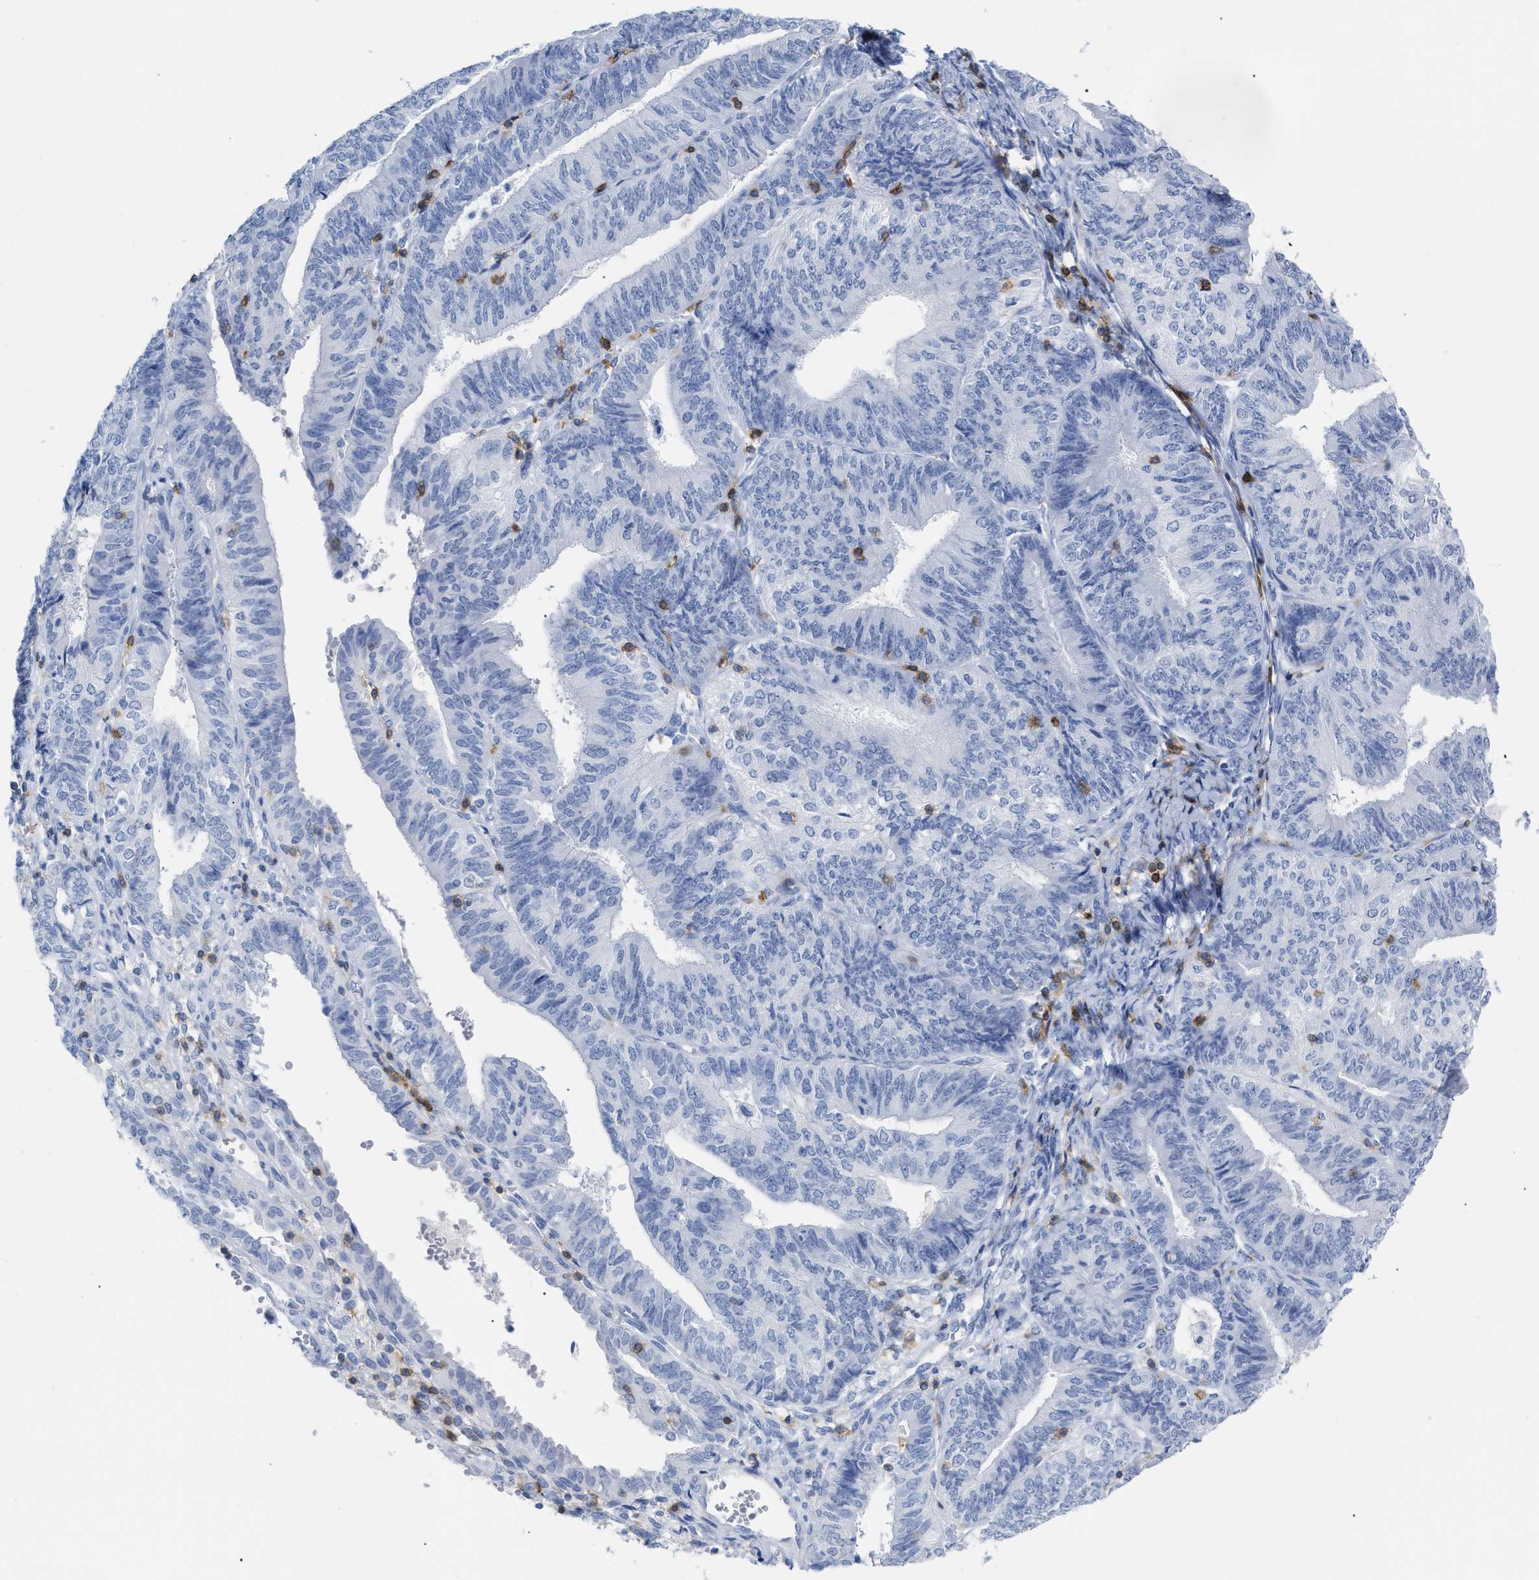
{"staining": {"intensity": "negative", "quantity": "none", "location": "none"}, "tissue": "endometrial cancer", "cell_type": "Tumor cells", "image_type": "cancer", "snomed": [{"axis": "morphology", "description": "Adenocarcinoma, NOS"}, {"axis": "topography", "description": "Endometrium"}], "caption": "Histopathology image shows no significant protein staining in tumor cells of endometrial cancer (adenocarcinoma).", "gene": "CD5", "patient": {"sex": "female", "age": 58}}